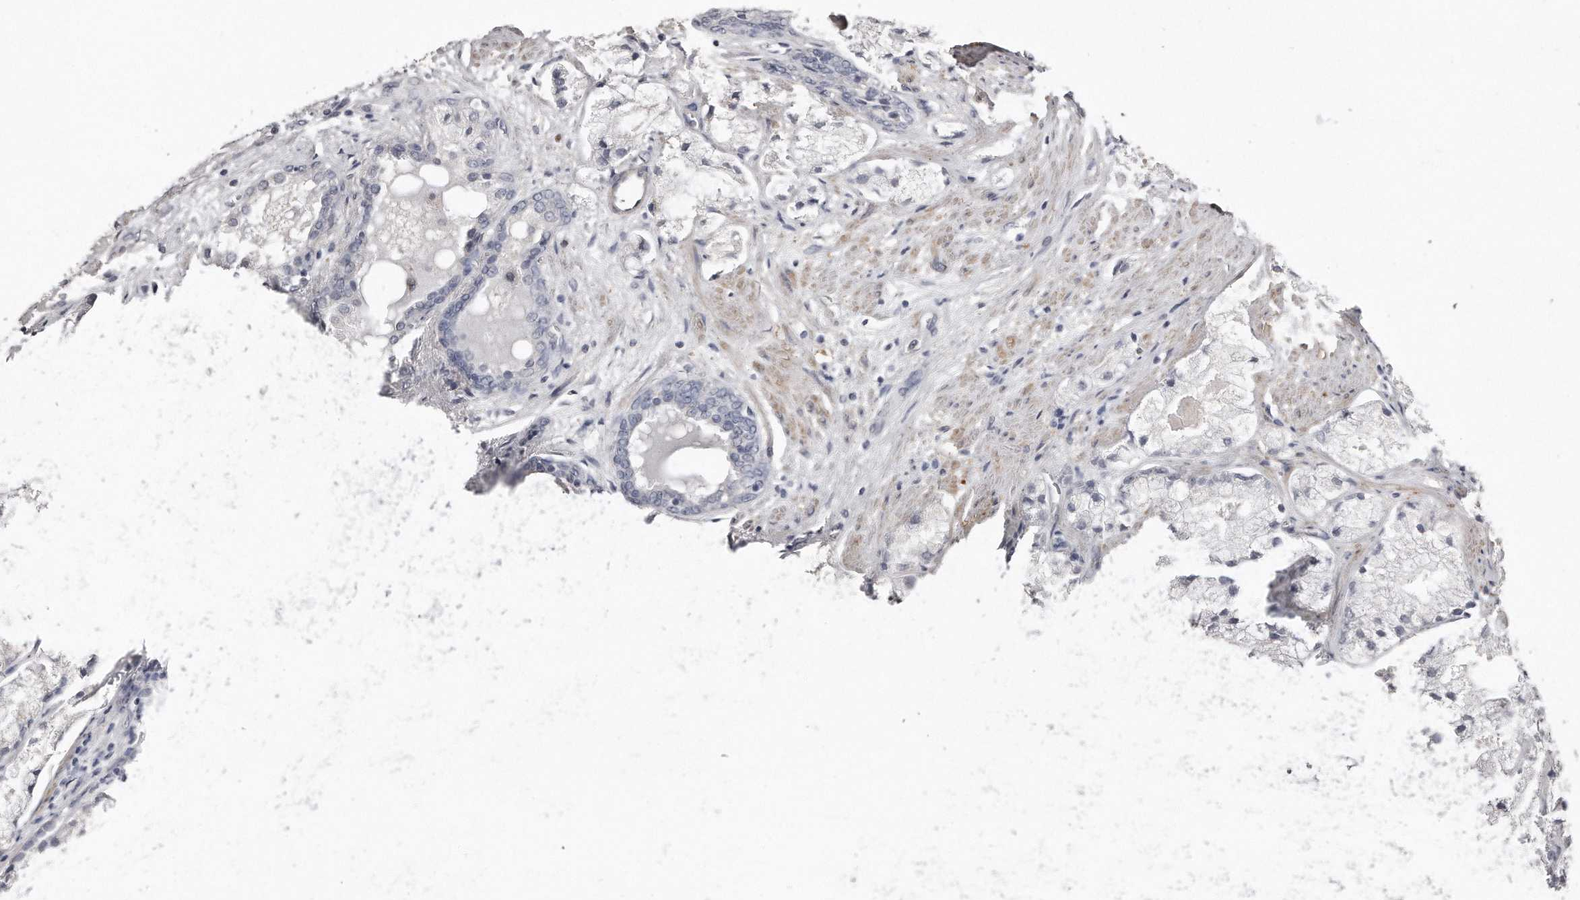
{"staining": {"intensity": "negative", "quantity": "none", "location": "none"}, "tissue": "prostate cancer", "cell_type": "Tumor cells", "image_type": "cancer", "snomed": [{"axis": "morphology", "description": "Adenocarcinoma, High grade"}, {"axis": "topography", "description": "Prostate"}], "caption": "This micrograph is of high-grade adenocarcinoma (prostate) stained with immunohistochemistry to label a protein in brown with the nuclei are counter-stained blue. There is no positivity in tumor cells.", "gene": "LMOD1", "patient": {"sex": "male", "age": 50}}